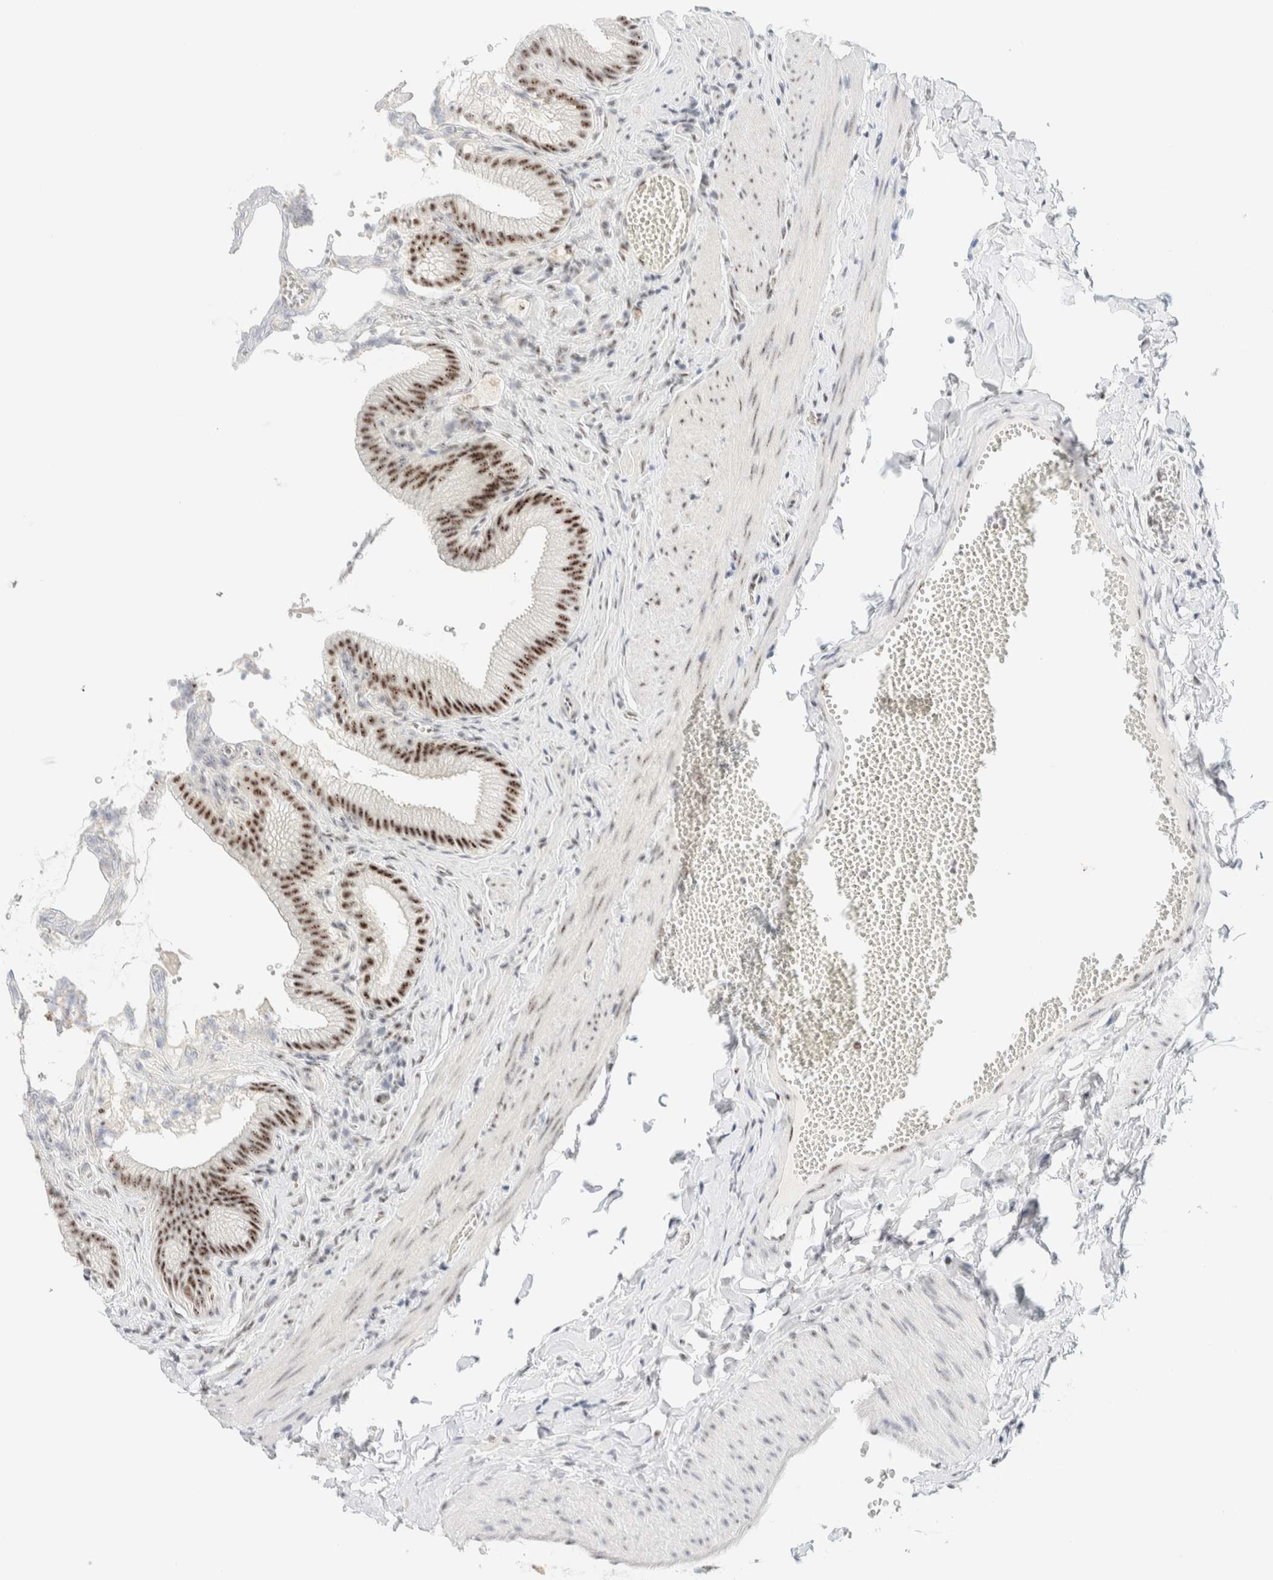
{"staining": {"intensity": "moderate", "quantity": ">75%", "location": "nuclear"}, "tissue": "gallbladder", "cell_type": "Glandular cells", "image_type": "normal", "snomed": [{"axis": "morphology", "description": "Normal tissue, NOS"}, {"axis": "topography", "description": "Gallbladder"}], "caption": "Immunohistochemistry (IHC) of normal gallbladder displays medium levels of moderate nuclear positivity in approximately >75% of glandular cells.", "gene": "SON", "patient": {"sex": "male", "age": 38}}